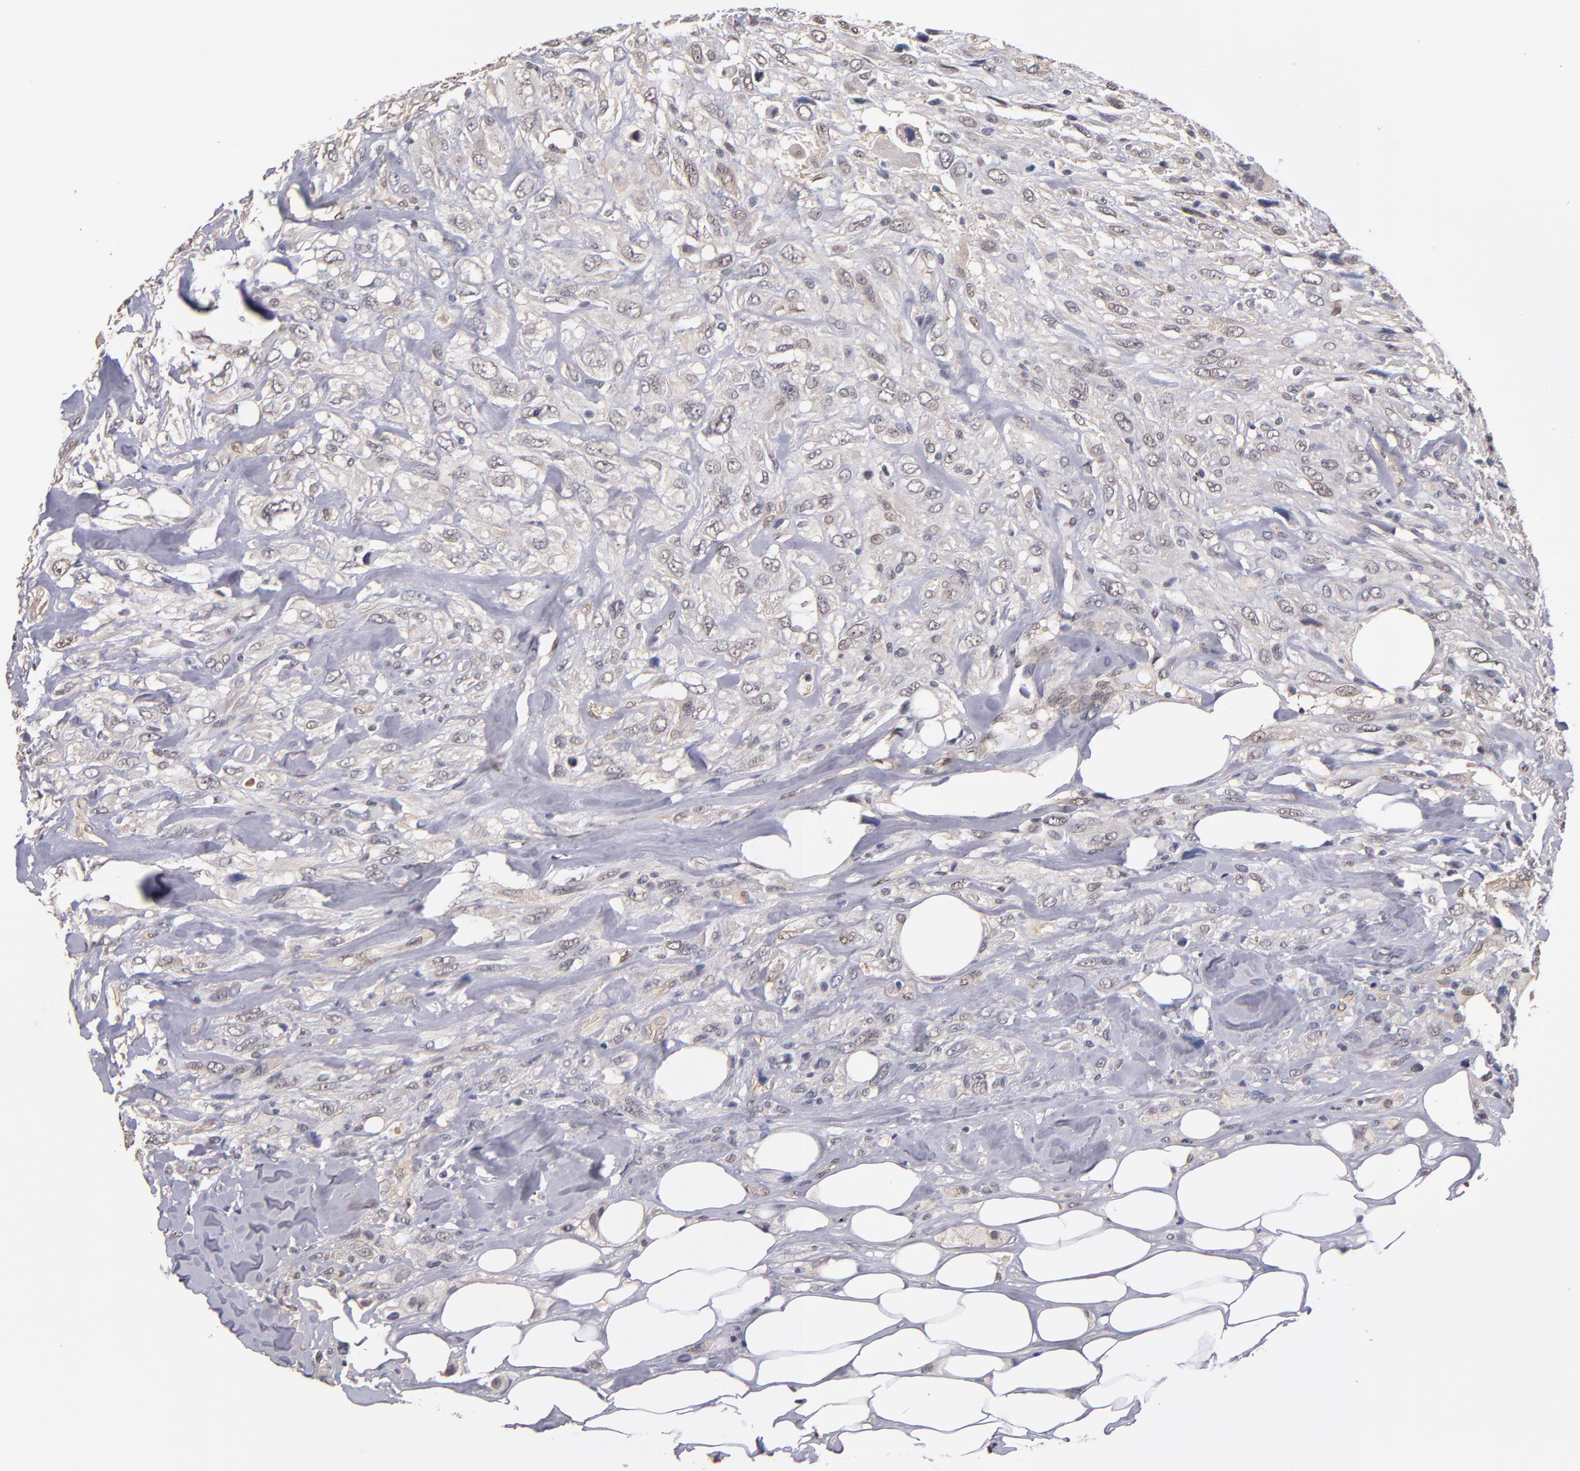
{"staining": {"intensity": "weak", "quantity": "25%-75%", "location": "cytoplasmic/membranous,nuclear"}, "tissue": "breast cancer", "cell_type": "Tumor cells", "image_type": "cancer", "snomed": [{"axis": "morphology", "description": "Neoplasm, malignant, NOS"}, {"axis": "topography", "description": "Breast"}], "caption": "Protein staining by immunohistochemistry shows weak cytoplasmic/membranous and nuclear expression in about 25%-75% of tumor cells in malignant neoplasm (breast).", "gene": "PSMD10", "patient": {"sex": "female", "age": 50}}